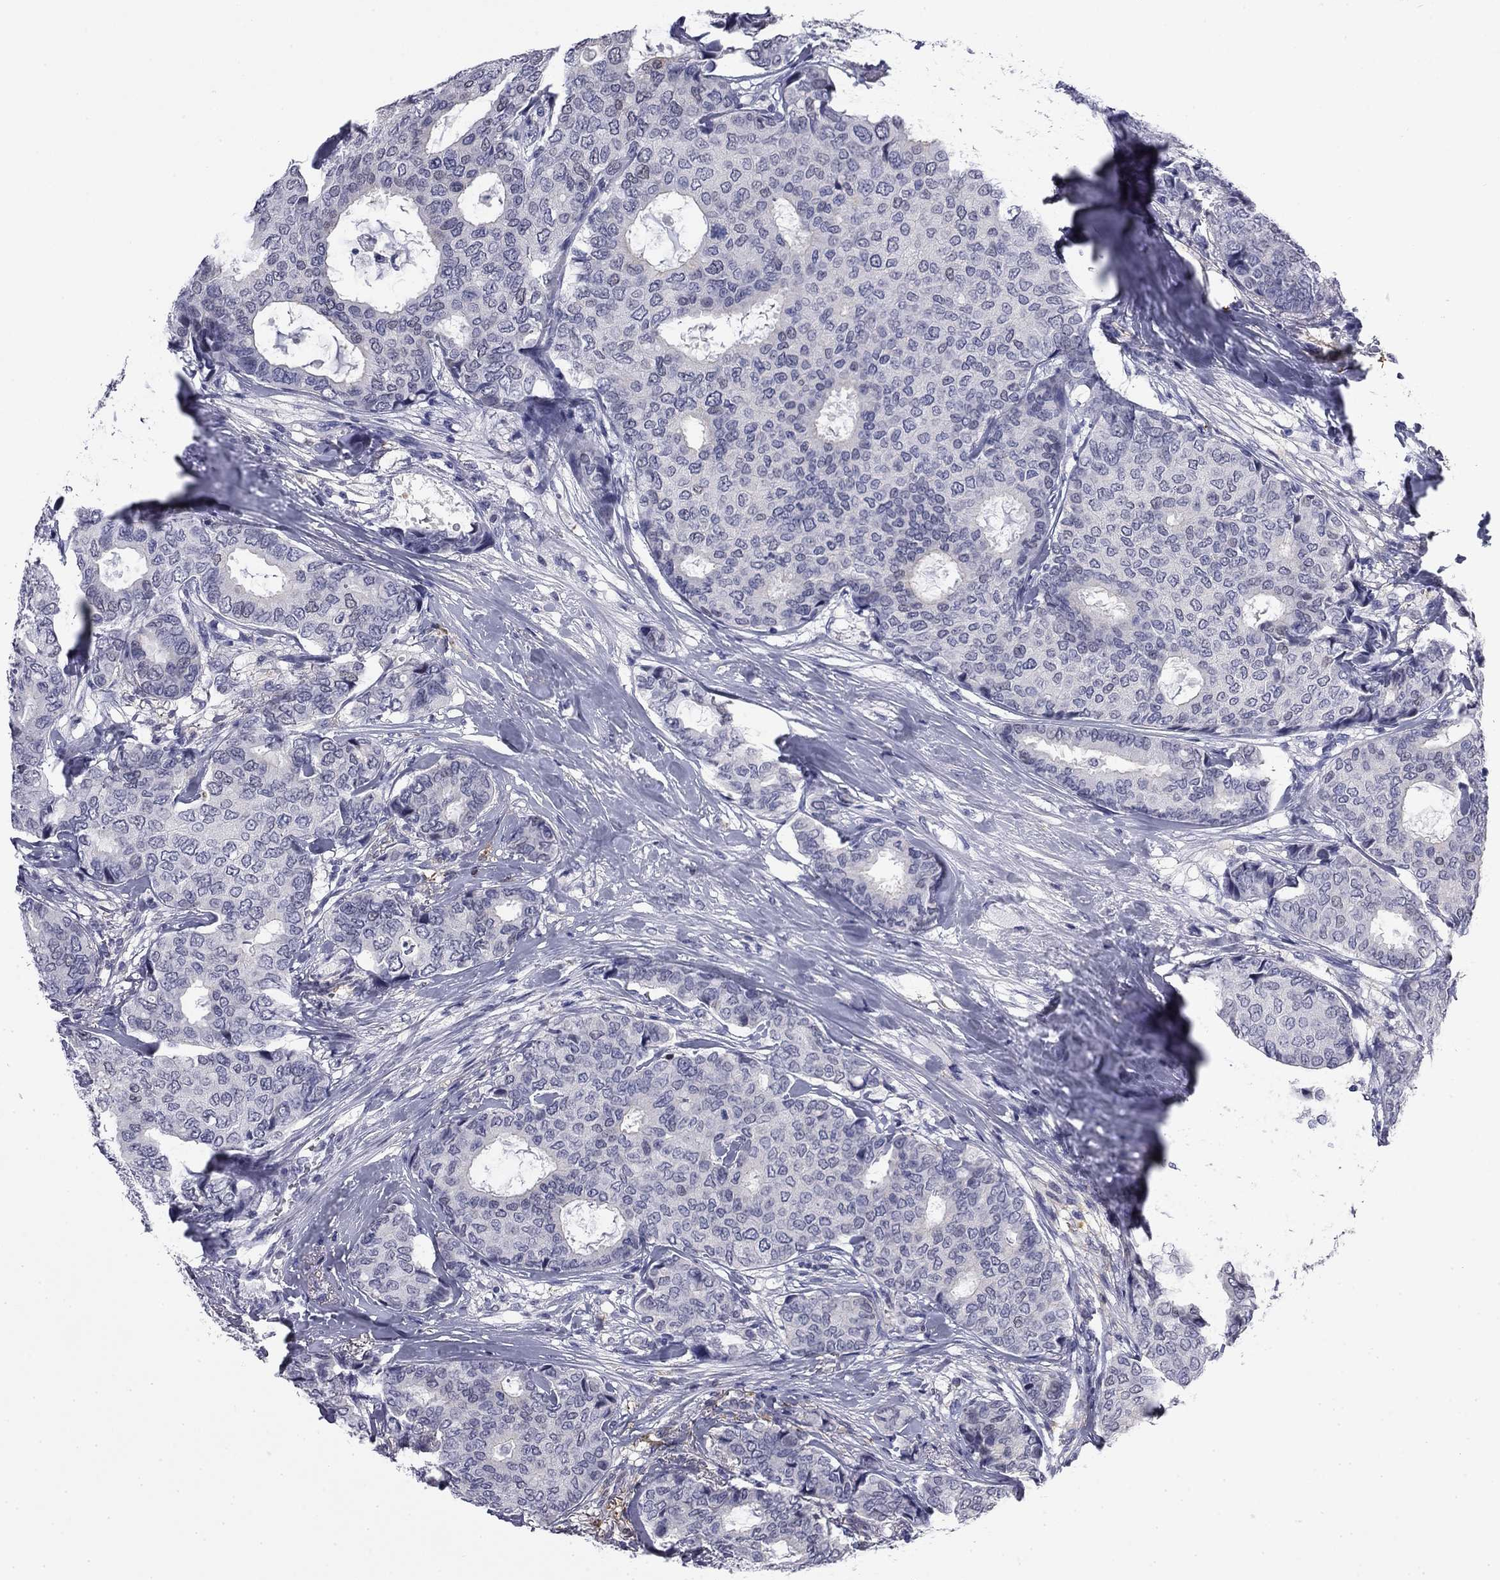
{"staining": {"intensity": "negative", "quantity": "none", "location": "none"}, "tissue": "breast cancer", "cell_type": "Tumor cells", "image_type": "cancer", "snomed": [{"axis": "morphology", "description": "Duct carcinoma"}, {"axis": "topography", "description": "Breast"}], "caption": "The image shows no staining of tumor cells in breast cancer. (DAB (3,3'-diaminobenzidine) immunohistochemistry (IHC) with hematoxylin counter stain).", "gene": "BCL2L14", "patient": {"sex": "female", "age": 75}}